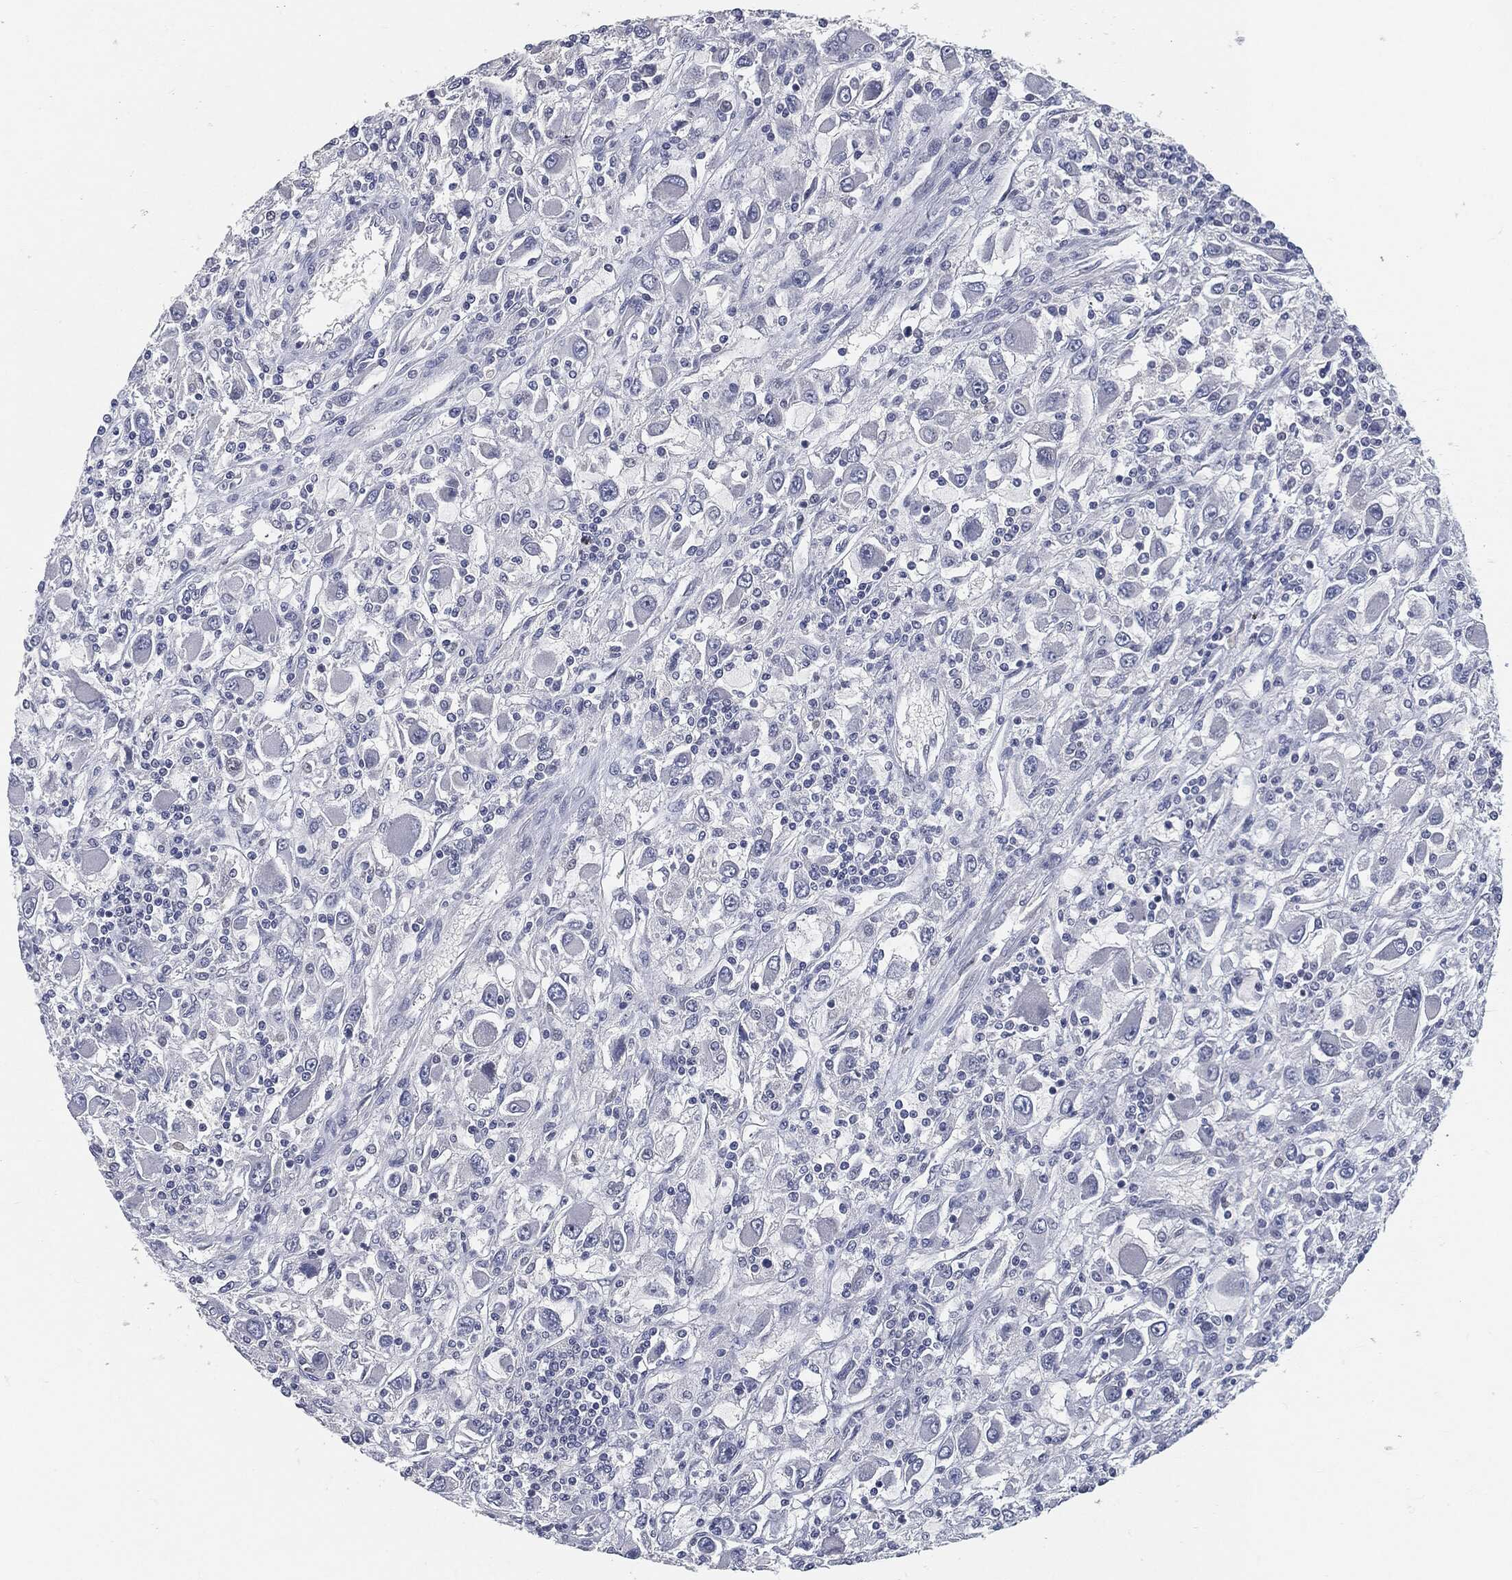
{"staining": {"intensity": "negative", "quantity": "none", "location": "none"}, "tissue": "renal cancer", "cell_type": "Tumor cells", "image_type": "cancer", "snomed": [{"axis": "morphology", "description": "Adenocarcinoma, NOS"}, {"axis": "topography", "description": "Kidney"}], "caption": "A photomicrograph of human renal adenocarcinoma is negative for staining in tumor cells. (Immunohistochemistry, brightfield microscopy, high magnification).", "gene": "ANXA1", "patient": {"sex": "female", "age": 67}}